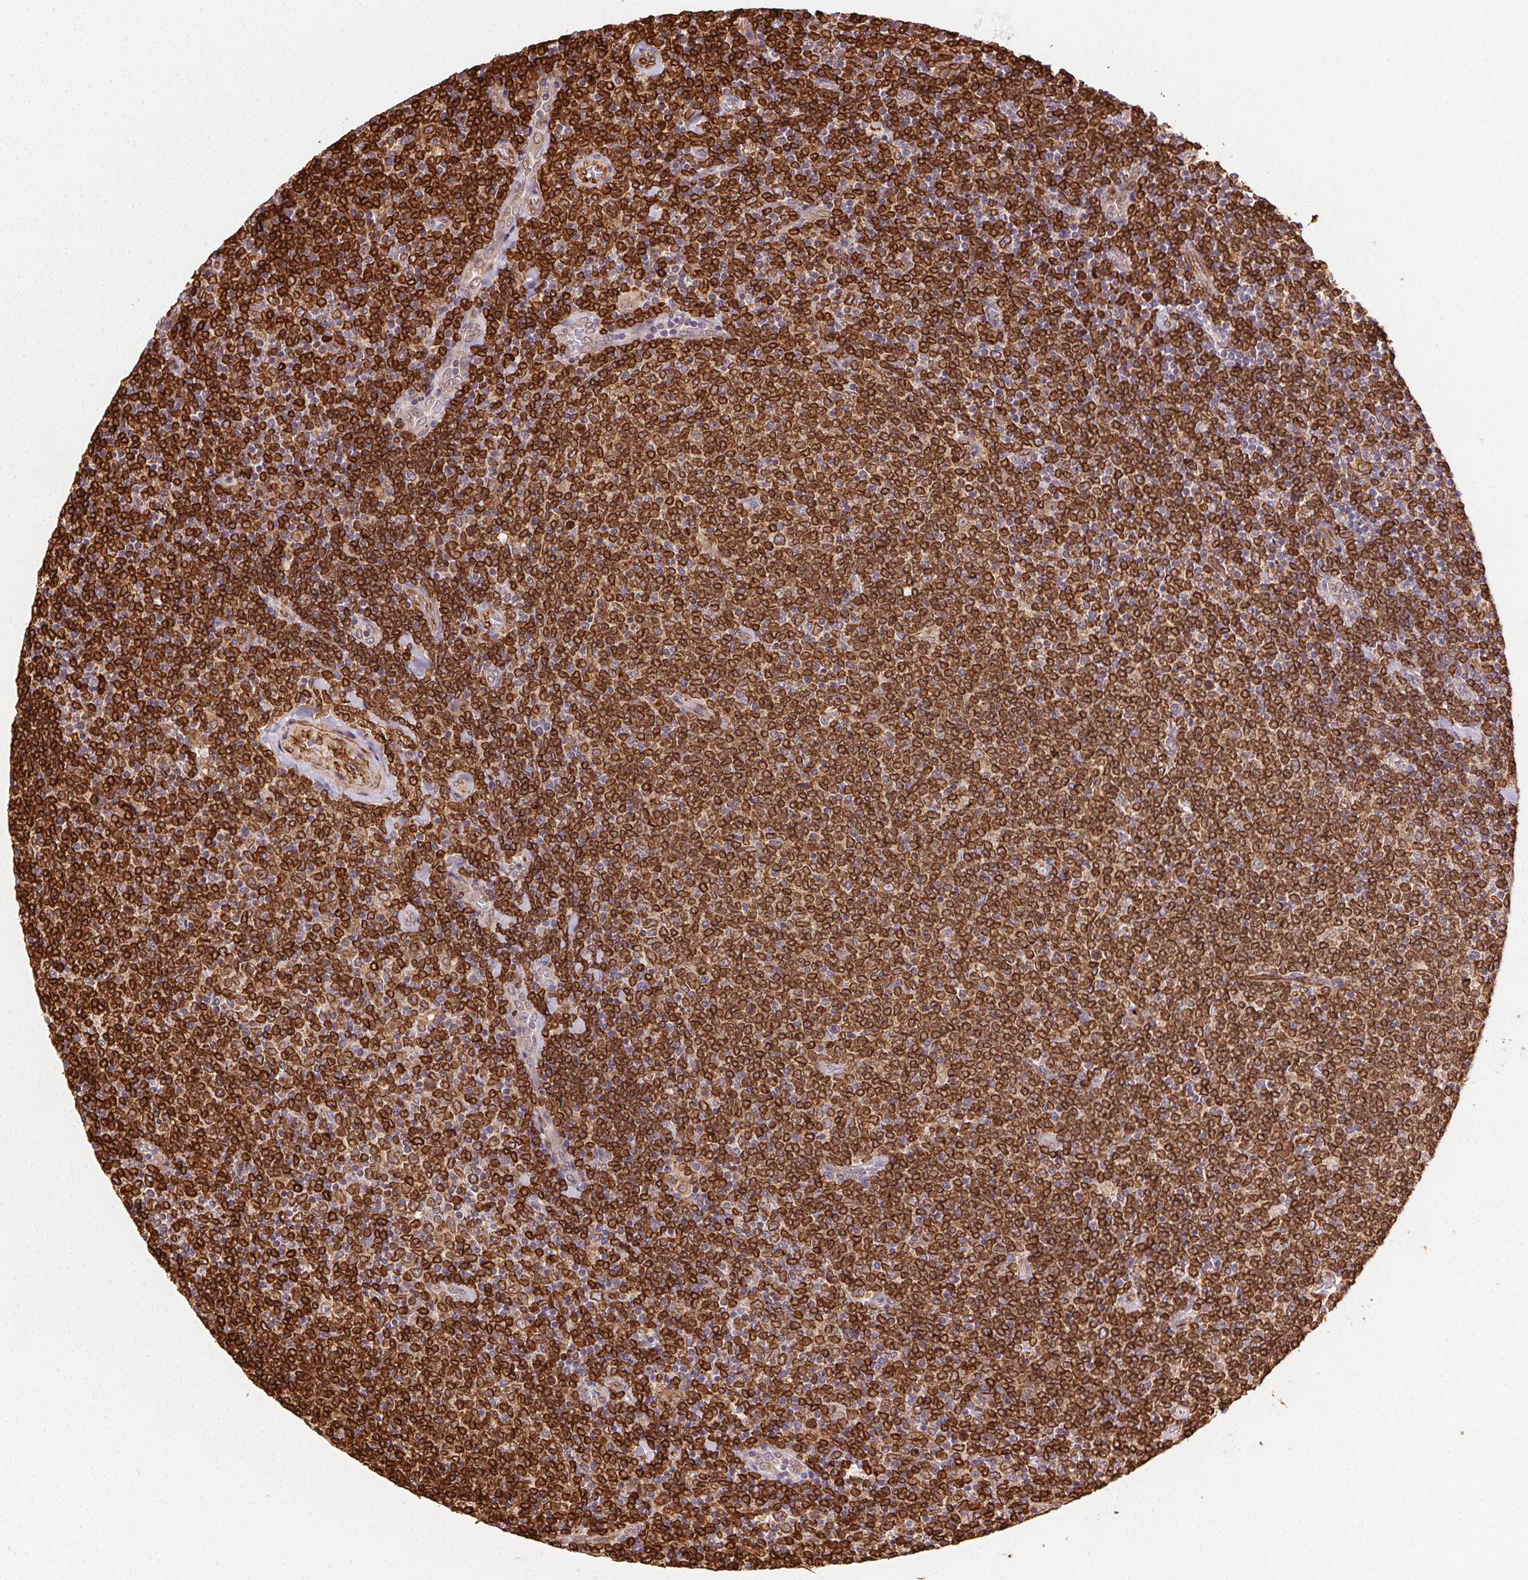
{"staining": {"intensity": "strong", "quantity": ">75%", "location": "cytoplasmic/membranous"}, "tissue": "lymphoma", "cell_type": "Tumor cells", "image_type": "cancer", "snomed": [{"axis": "morphology", "description": "Malignant lymphoma, non-Hodgkin's type, Low grade"}, {"axis": "topography", "description": "Lymph node"}], "caption": "The image displays staining of lymphoma, revealing strong cytoplasmic/membranous protein expression (brown color) within tumor cells. Nuclei are stained in blue.", "gene": "RNASET2", "patient": {"sex": "male", "age": 52}}